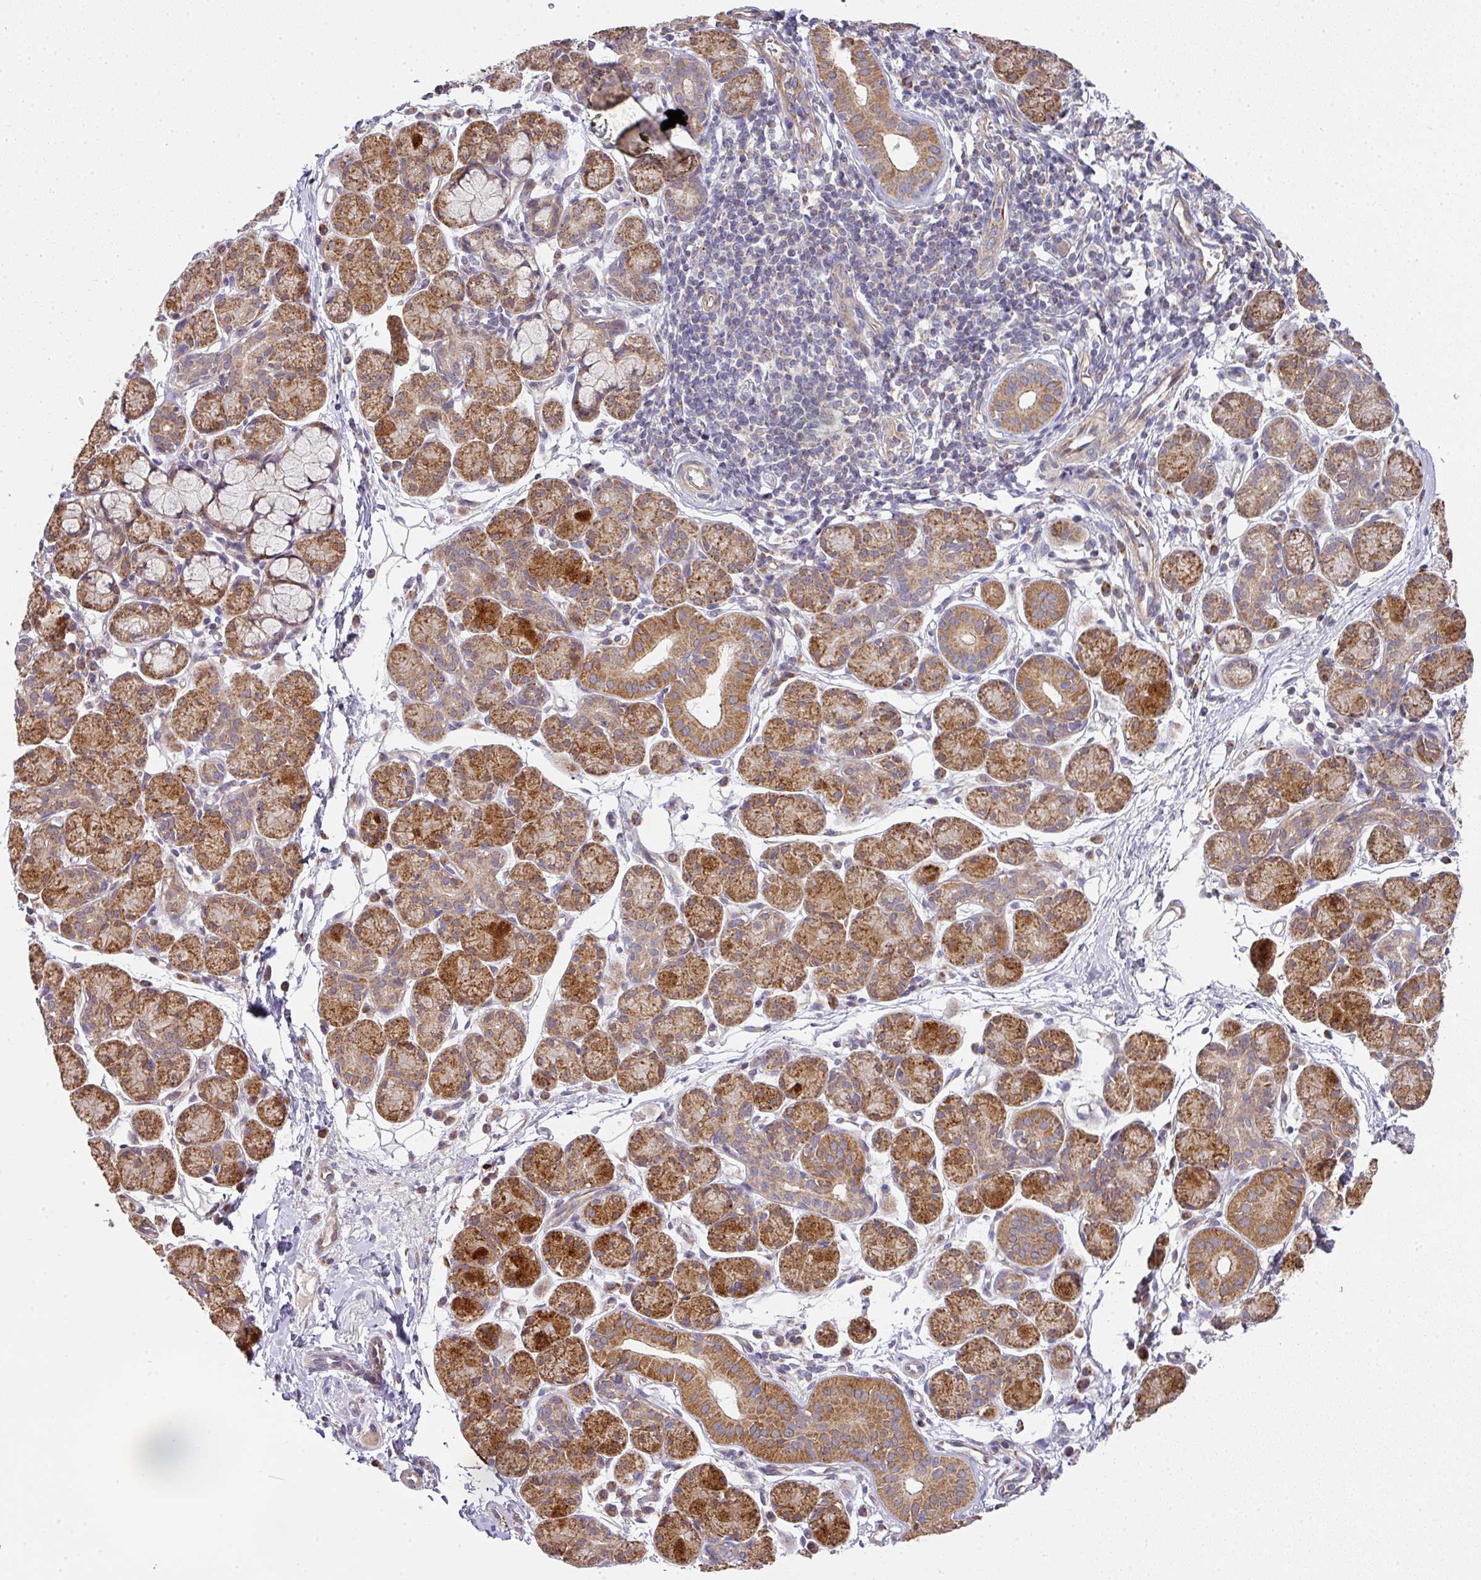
{"staining": {"intensity": "strong", "quantity": ">75%", "location": "cytoplasmic/membranous"}, "tissue": "salivary gland", "cell_type": "Glandular cells", "image_type": "normal", "snomed": [{"axis": "morphology", "description": "Normal tissue, NOS"}, {"axis": "morphology", "description": "Inflammation, NOS"}, {"axis": "topography", "description": "Lymph node"}, {"axis": "topography", "description": "Salivary gland"}], "caption": "IHC micrograph of benign salivary gland: salivary gland stained using immunohistochemistry (IHC) demonstrates high levels of strong protein expression localized specifically in the cytoplasmic/membranous of glandular cells, appearing as a cytoplasmic/membranous brown color.", "gene": "STK35", "patient": {"sex": "male", "age": 3}}